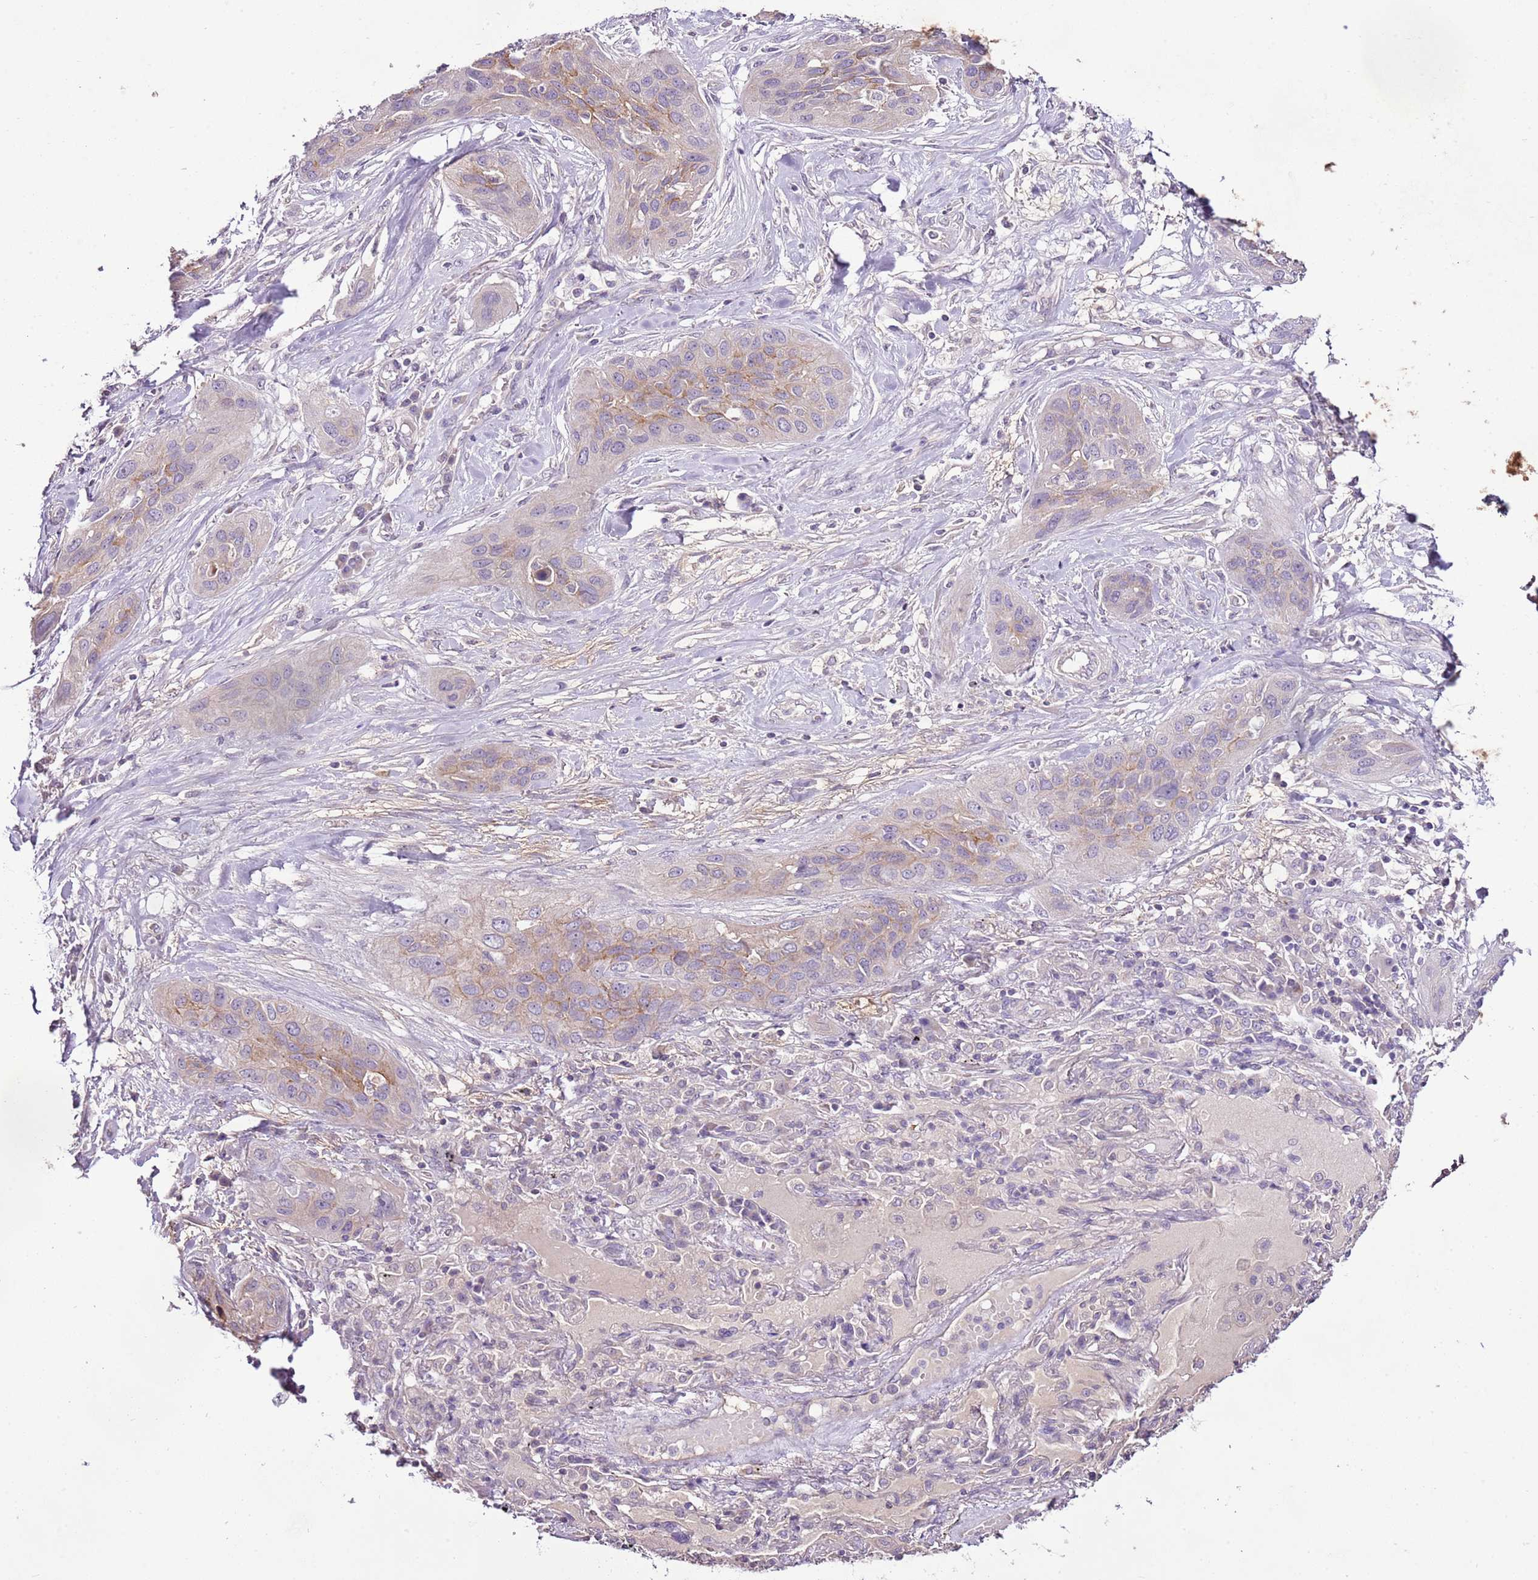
{"staining": {"intensity": "weak", "quantity": "<25%", "location": "cytoplasmic/membranous"}, "tissue": "lung cancer", "cell_type": "Tumor cells", "image_type": "cancer", "snomed": [{"axis": "morphology", "description": "Squamous cell carcinoma, NOS"}, {"axis": "topography", "description": "Lung"}], "caption": "Immunohistochemistry (IHC) image of human squamous cell carcinoma (lung) stained for a protein (brown), which displays no positivity in tumor cells.", "gene": "CMKLR1", "patient": {"sex": "female", "age": 70}}